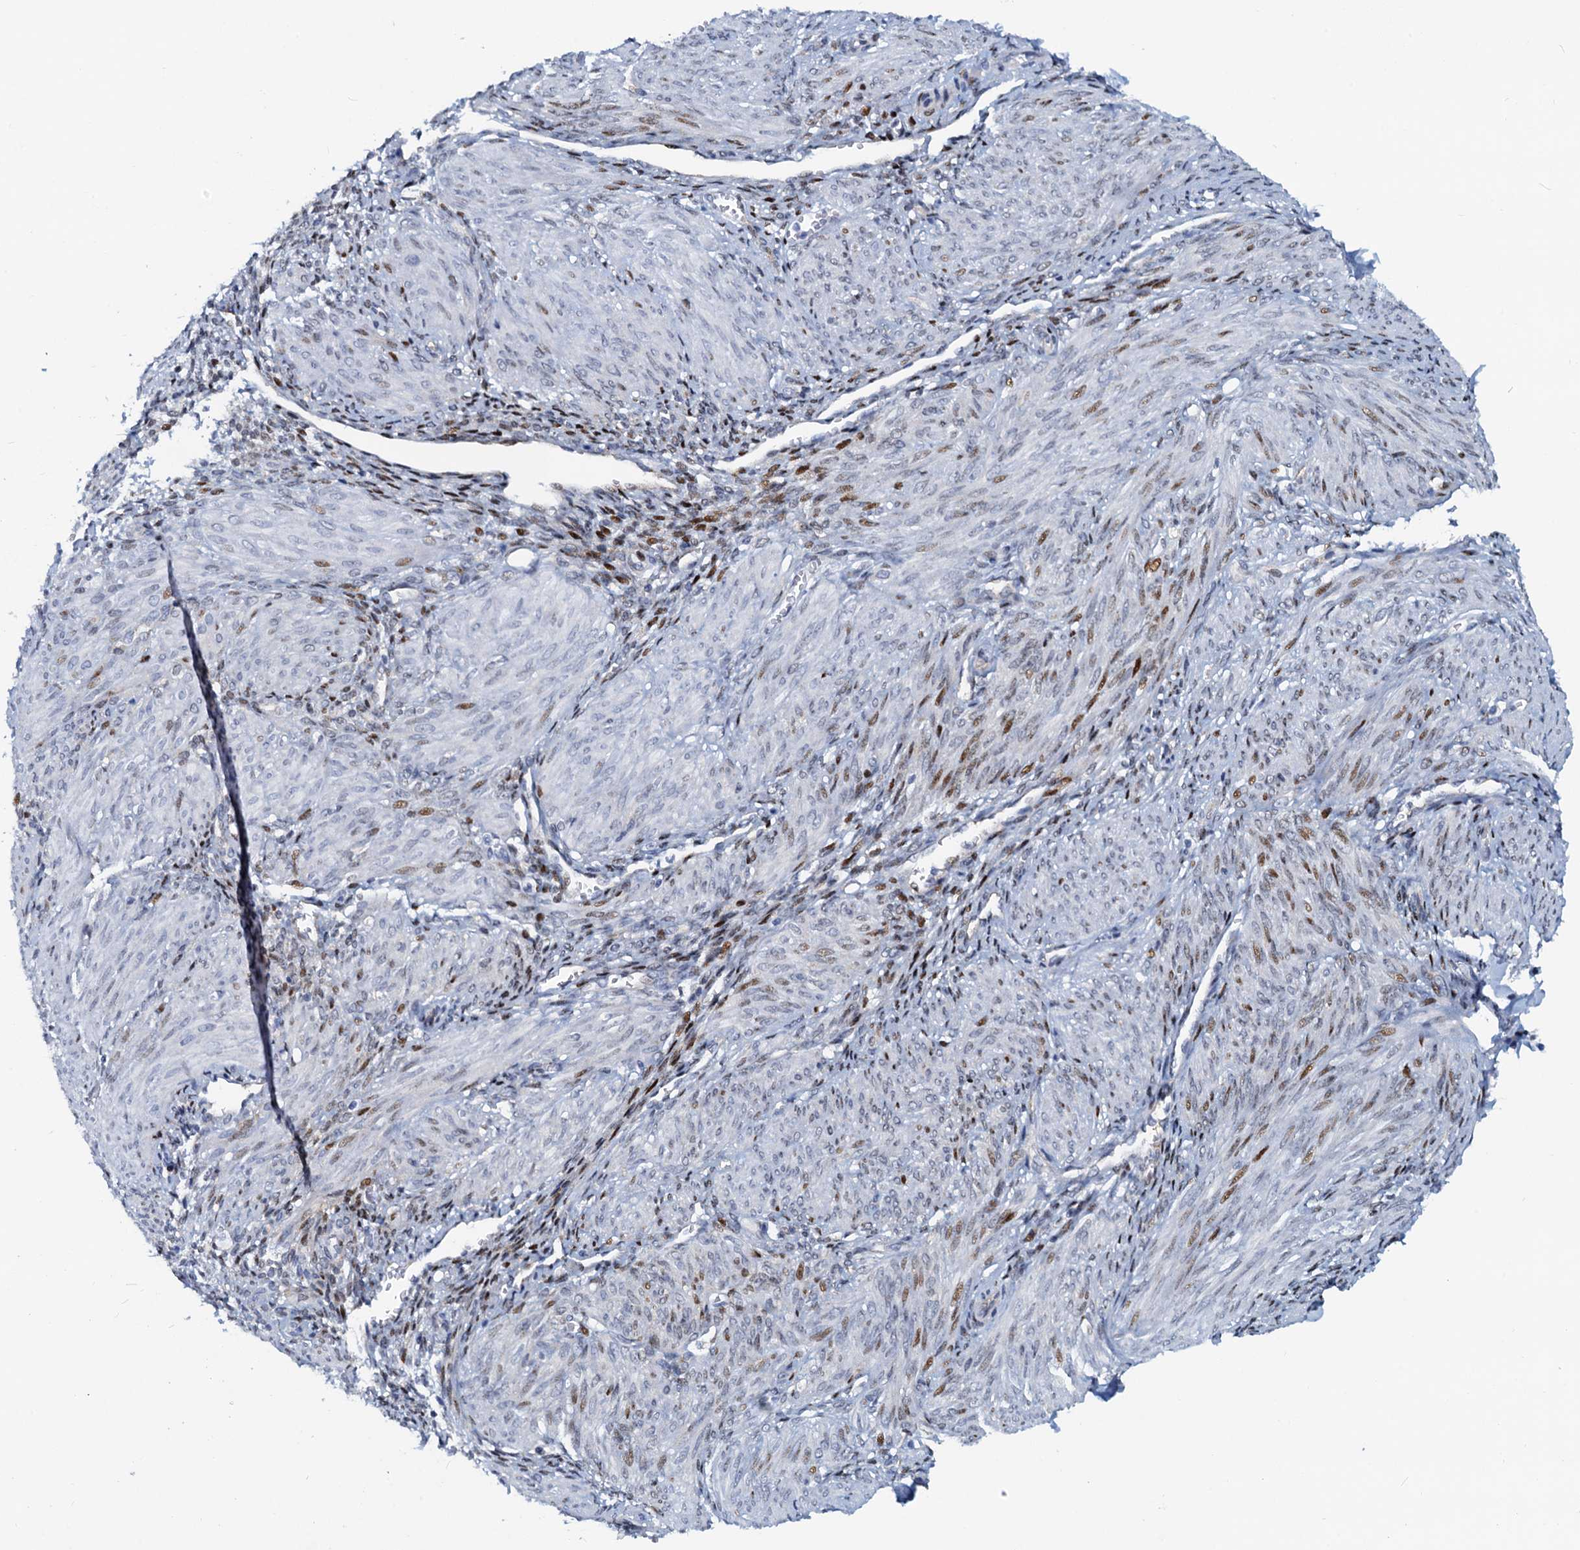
{"staining": {"intensity": "moderate", "quantity": "<25%", "location": "nuclear"}, "tissue": "smooth muscle", "cell_type": "Smooth muscle cells", "image_type": "normal", "snomed": [{"axis": "morphology", "description": "Normal tissue, NOS"}, {"axis": "topography", "description": "Smooth muscle"}], "caption": "Protein staining by immunohistochemistry (IHC) exhibits moderate nuclear positivity in approximately <25% of smooth muscle cells in normal smooth muscle. The protein of interest is shown in brown color, while the nuclei are stained blue.", "gene": "PTGES3", "patient": {"sex": "female", "age": 39}}